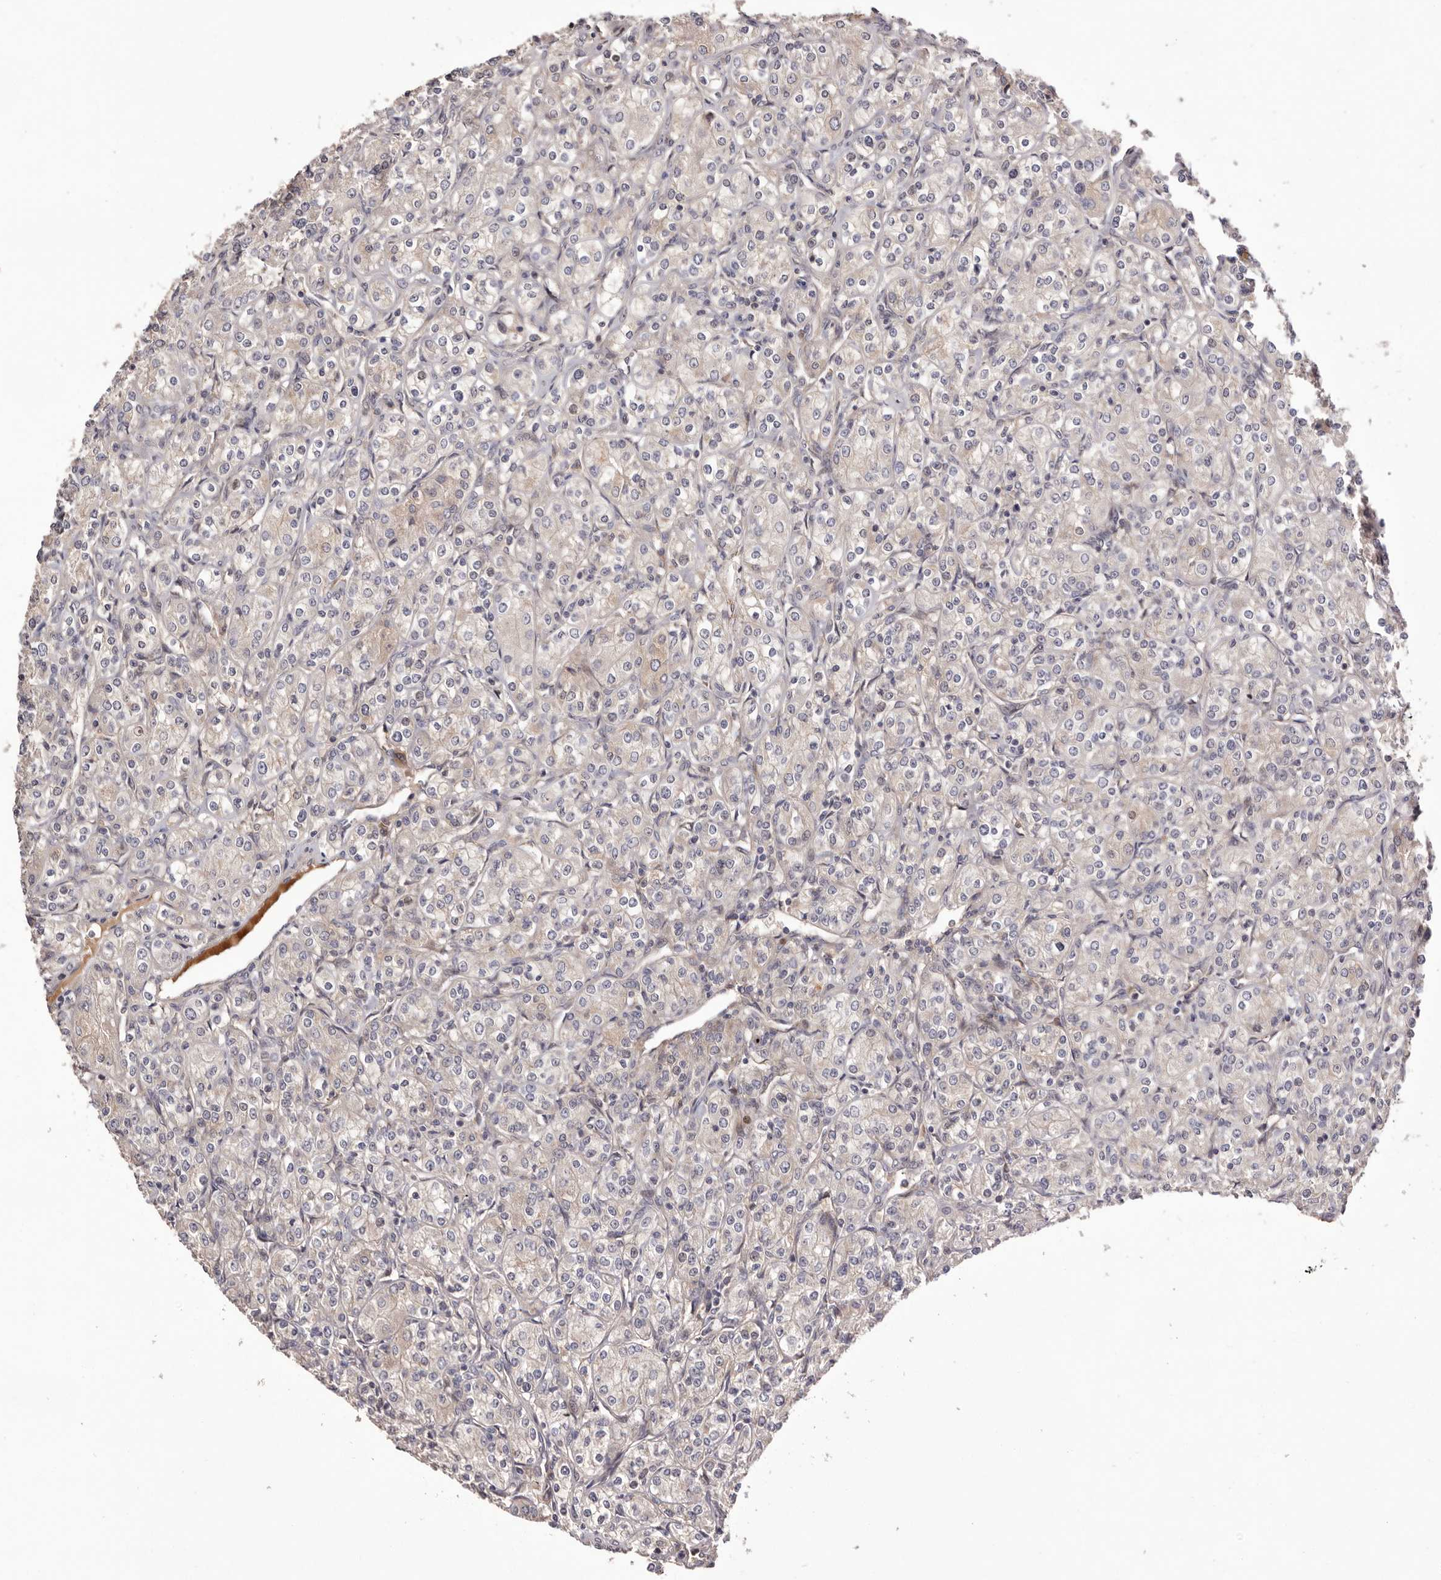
{"staining": {"intensity": "negative", "quantity": "none", "location": "none"}, "tissue": "renal cancer", "cell_type": "Tumor cells", "image_type": "cancer", "snomed": [{"axis": "morphology", "description": "Adenocarcinoma, NOS"}, {"axis": "topography", "description": "Kidney"}], "caption": "Tumor cells are negative for brown protein staining in renal cancer (adenocarcinoma). (Stains: DAB immunohistochemistry with hematoxylin counter stain, Microscopy: brightfield microscopy at high magnification).", "gene": "DOP1A", "patient": {"sex": "male", "age": 77}}